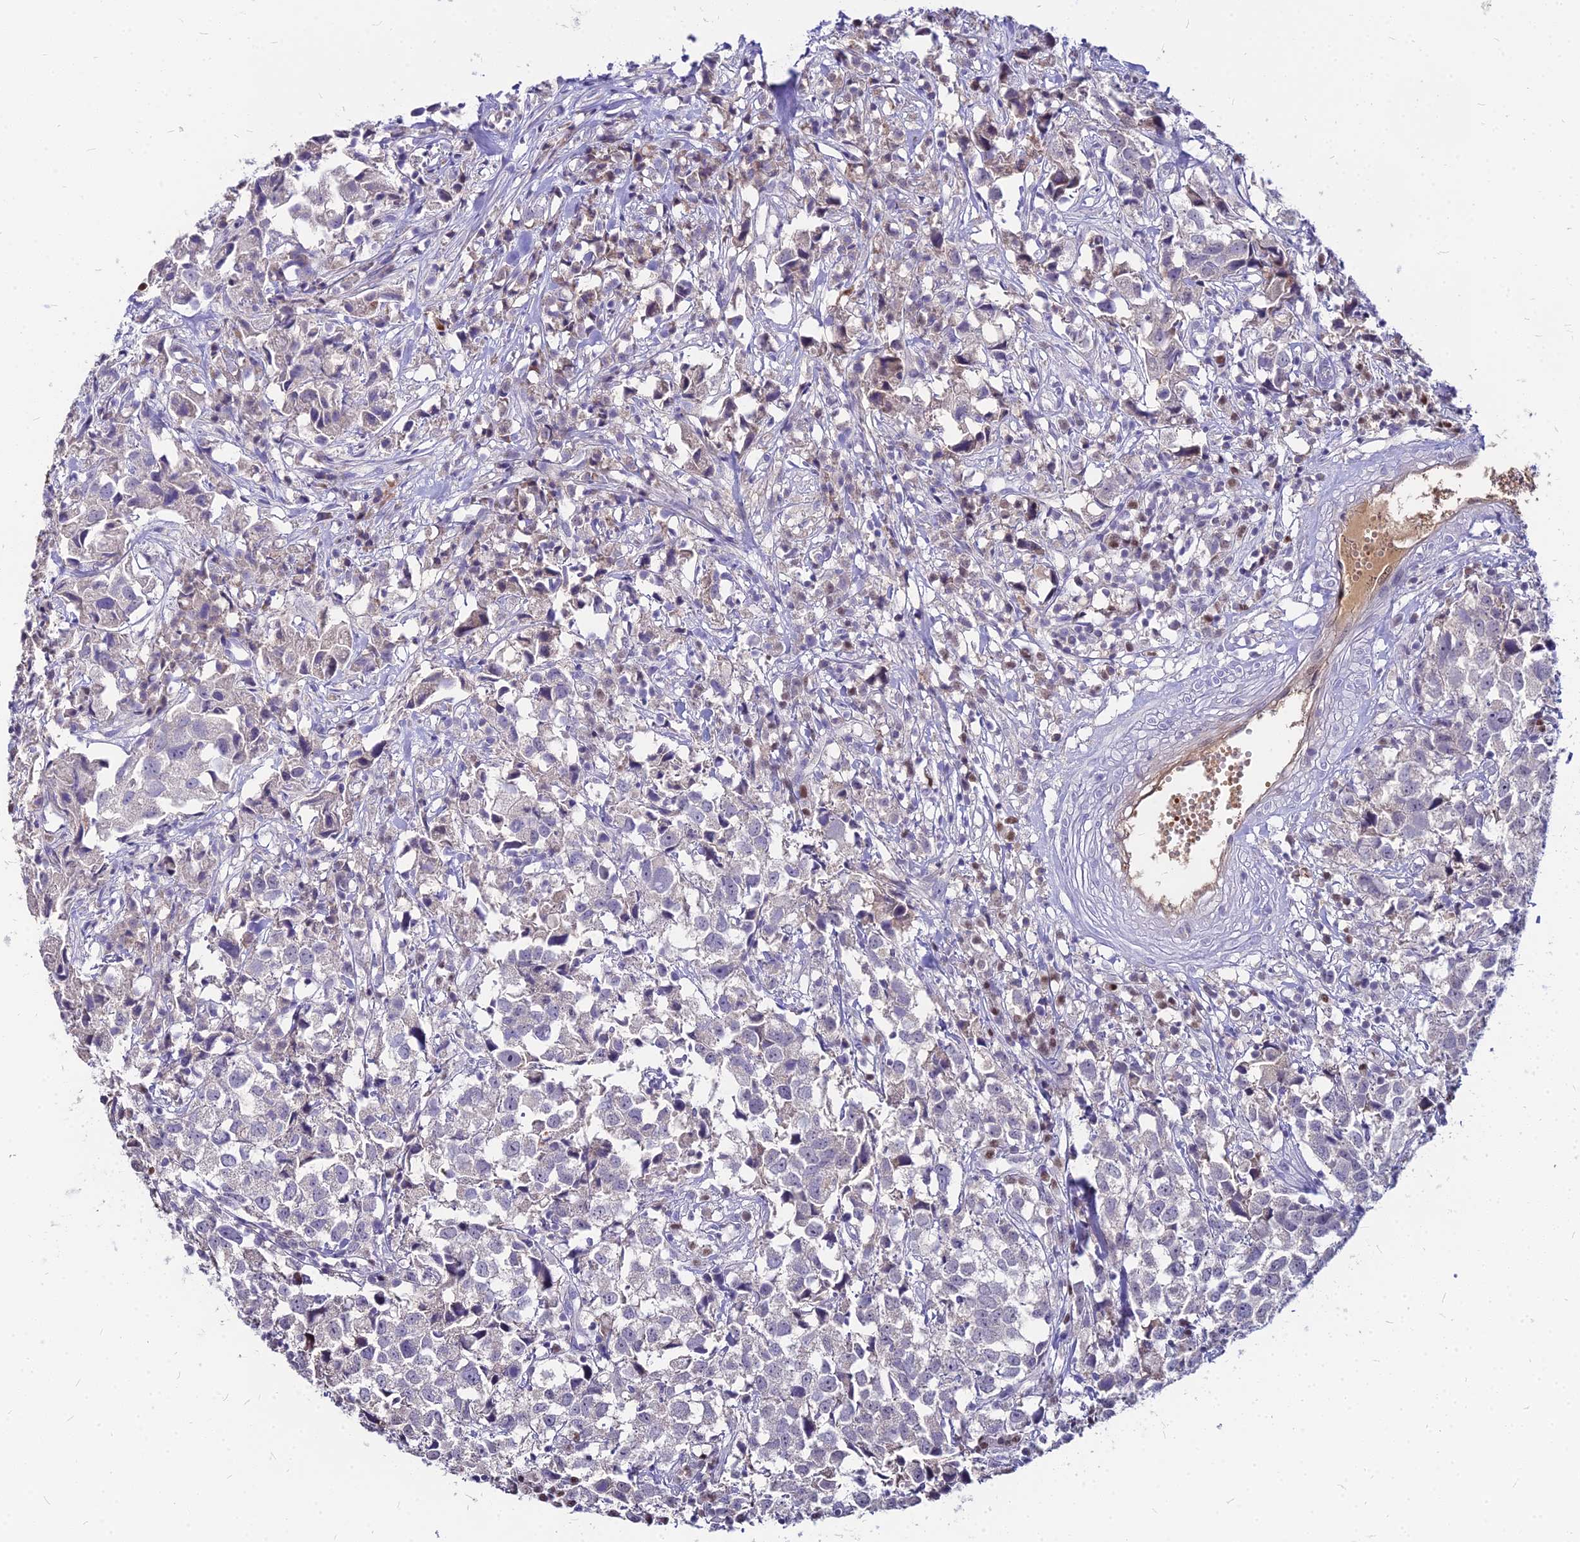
{"staining": {"intensity": "negative", "quantity": "none", "location": "none"}, "tissue": "urothelial cancer", "cell_type": "Tumor cells", "image_type": "cancer", "snomed": [{"axis": "morphology", "description": "Urothelial carcinoma, High grade"}, {"axis": "topography", "description": "Urinary bladder"}], "caption": "Photomicrograph shows no protein expression in tumor cells of urothelial cancer tissue.", "gene": "ACSM6", "patient": {"sex": "female", "age": 75}}